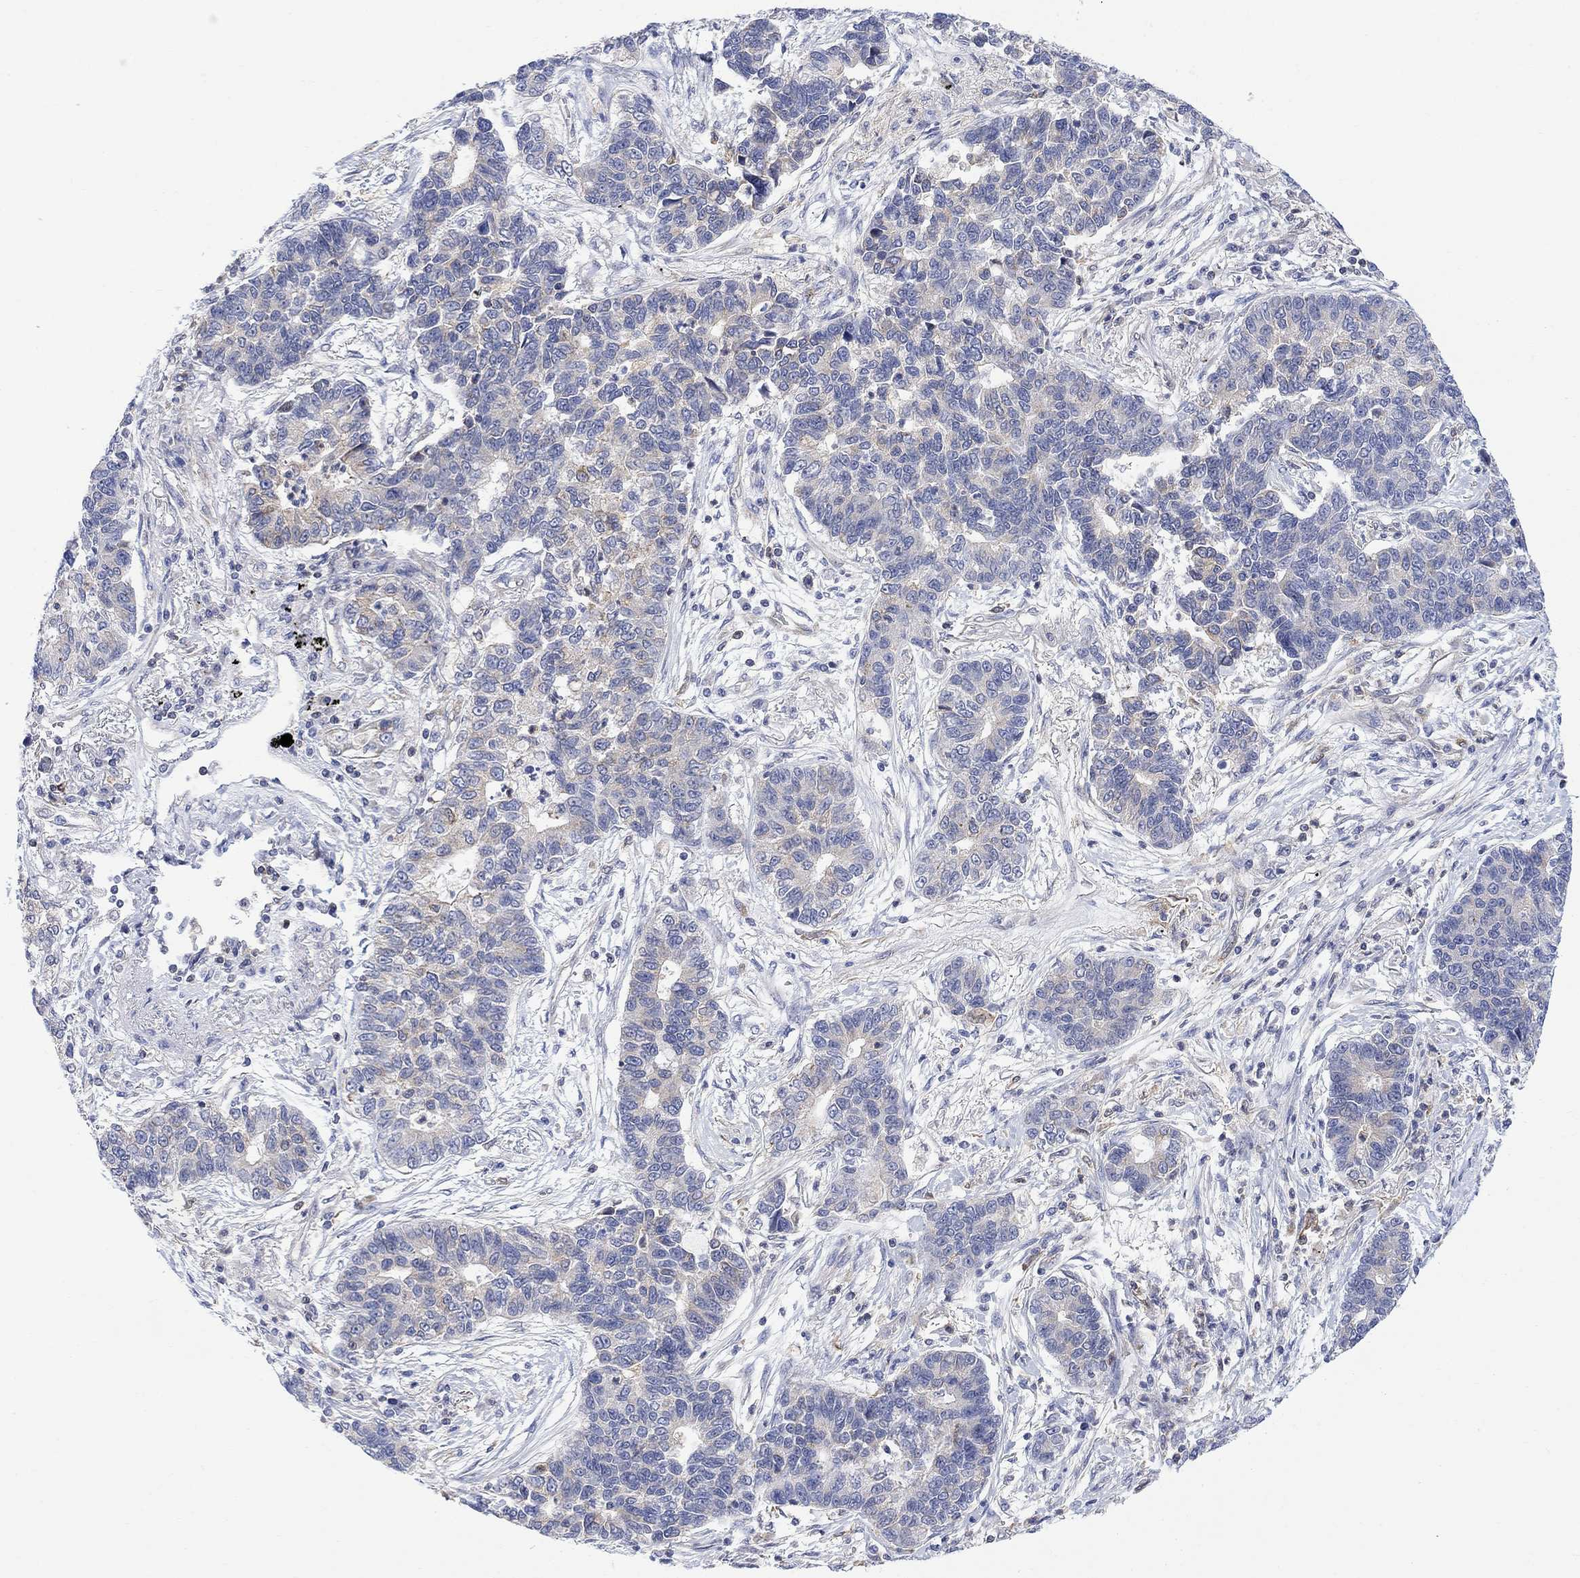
{"staining": {"intensity": "weak", "quantity": "<25%", "location": "cytoplasmic/membranous"}, "tissue": "lung cancer", "cell_type": "Tumor cells", "image_type": "cancer", "snomed": [{"axis": "morphology", "description": "Adenocarcinoma, NOS"}, {"axis": "topography", "description": "Lung"}], "caption": "IHC photomicrograph of neoplastic tissue: human adenocarcinoma (lung) stained with DAB (3,3'-diaminobenzidine) reveals no significant protein positivity in tumor cells.", "gene": "GBP5", "patient": {"sex": "female", "age": 57}}